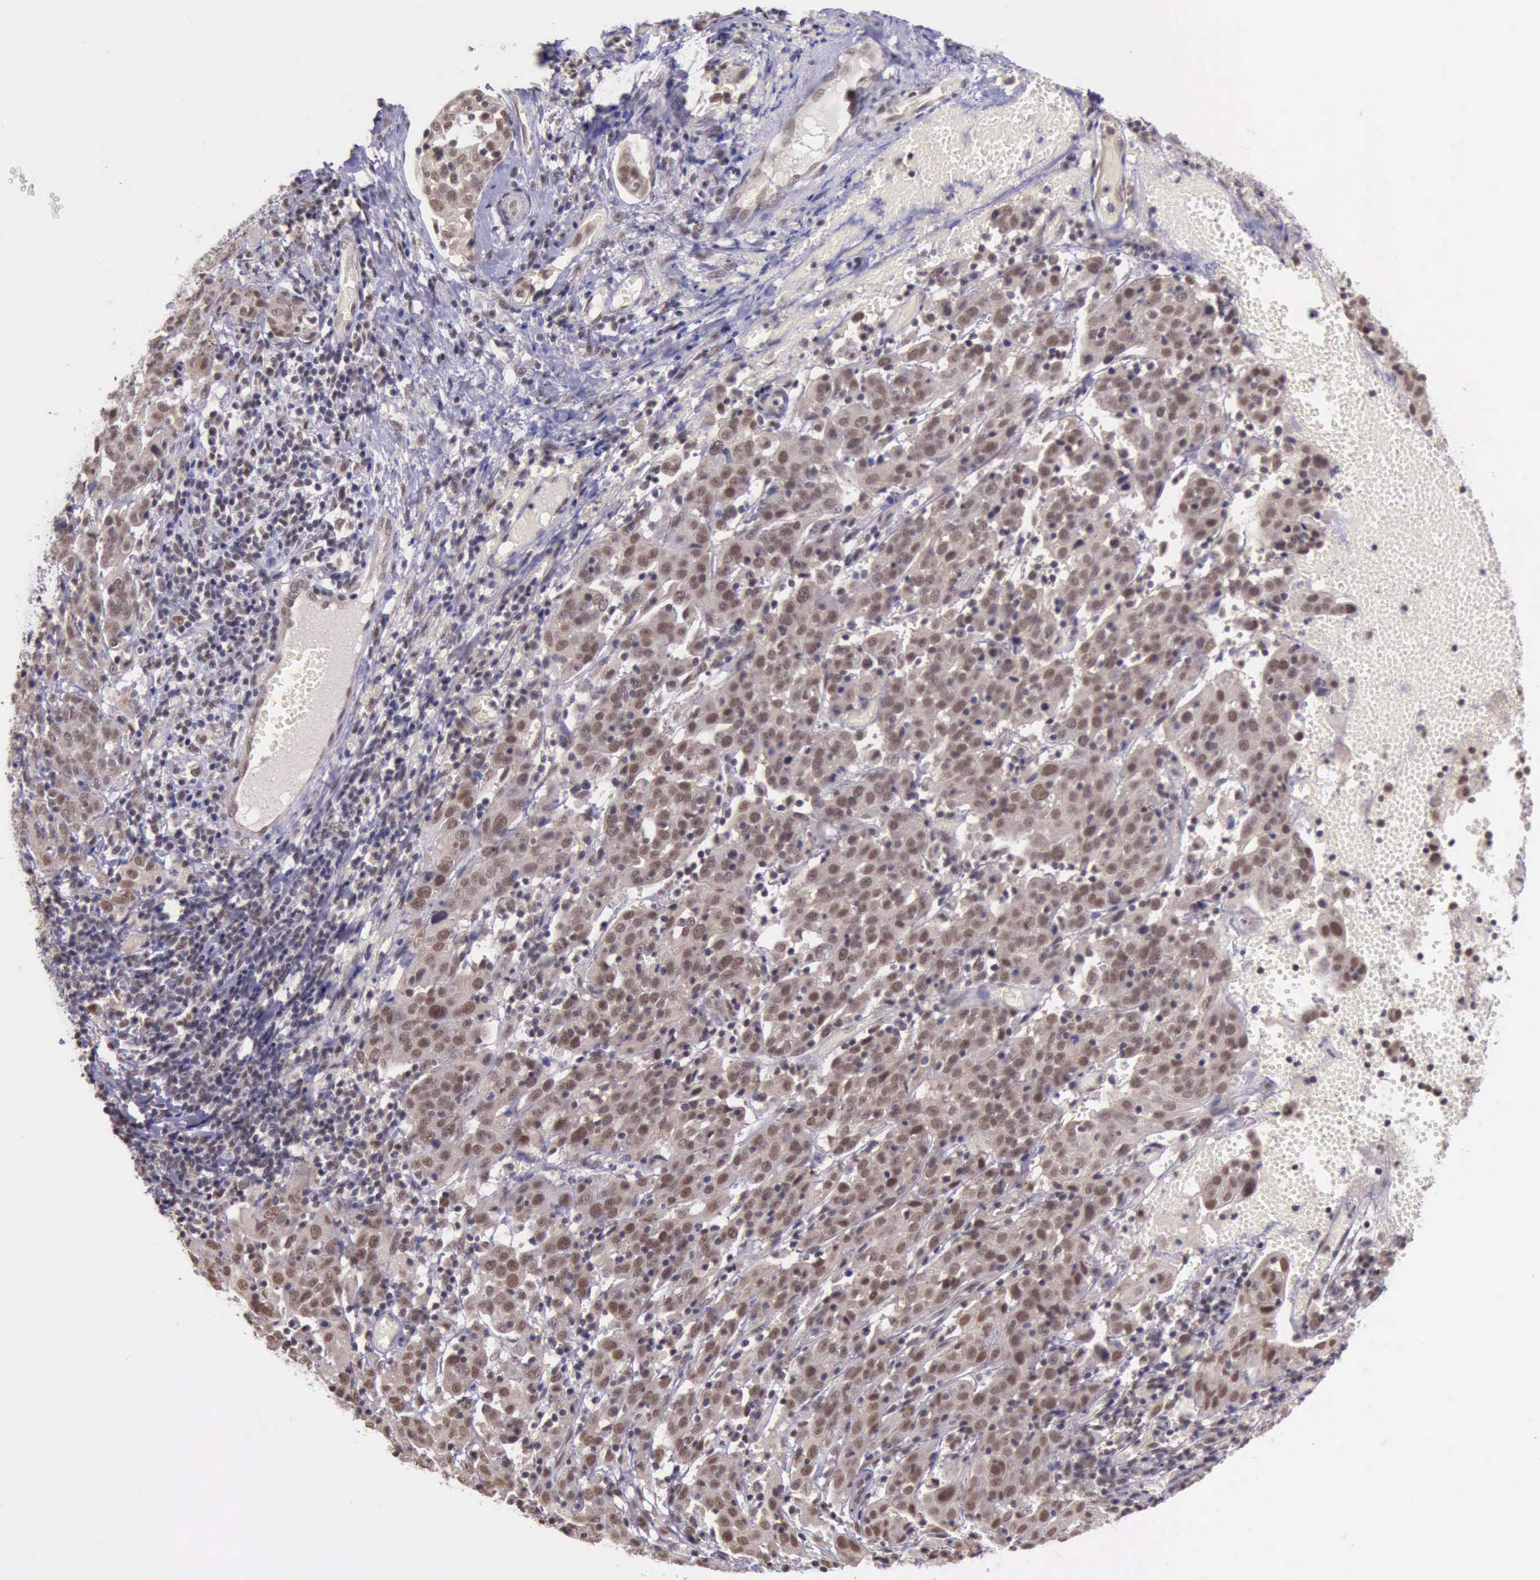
{"staining": {"intensity": "moderate", "quantity": ">75%", "location": "cytoplasmic/membranous,nuclear"}, "tissue": "cervical cancer", "cell_type": "Tumor cells", "image_type": "cancer", "snomed": [{"axis": "morphology", "description": "Normal tissue, NOS"}, {"axis": "morphology", "description": "Squamous cell carcinoma, NOS"}, {"axis": "topography", "description": "Cervix"}], "caption": "Immunohistochemistry image of cervical cancer stained for a protein (brown), which exhibits medium levels of moderate cytoplasmic/membranous and nuclear expression in approximately >75% of tumor cells.", "gene": "PRPF39", "patient": {"sex": "female", "age": 67}}